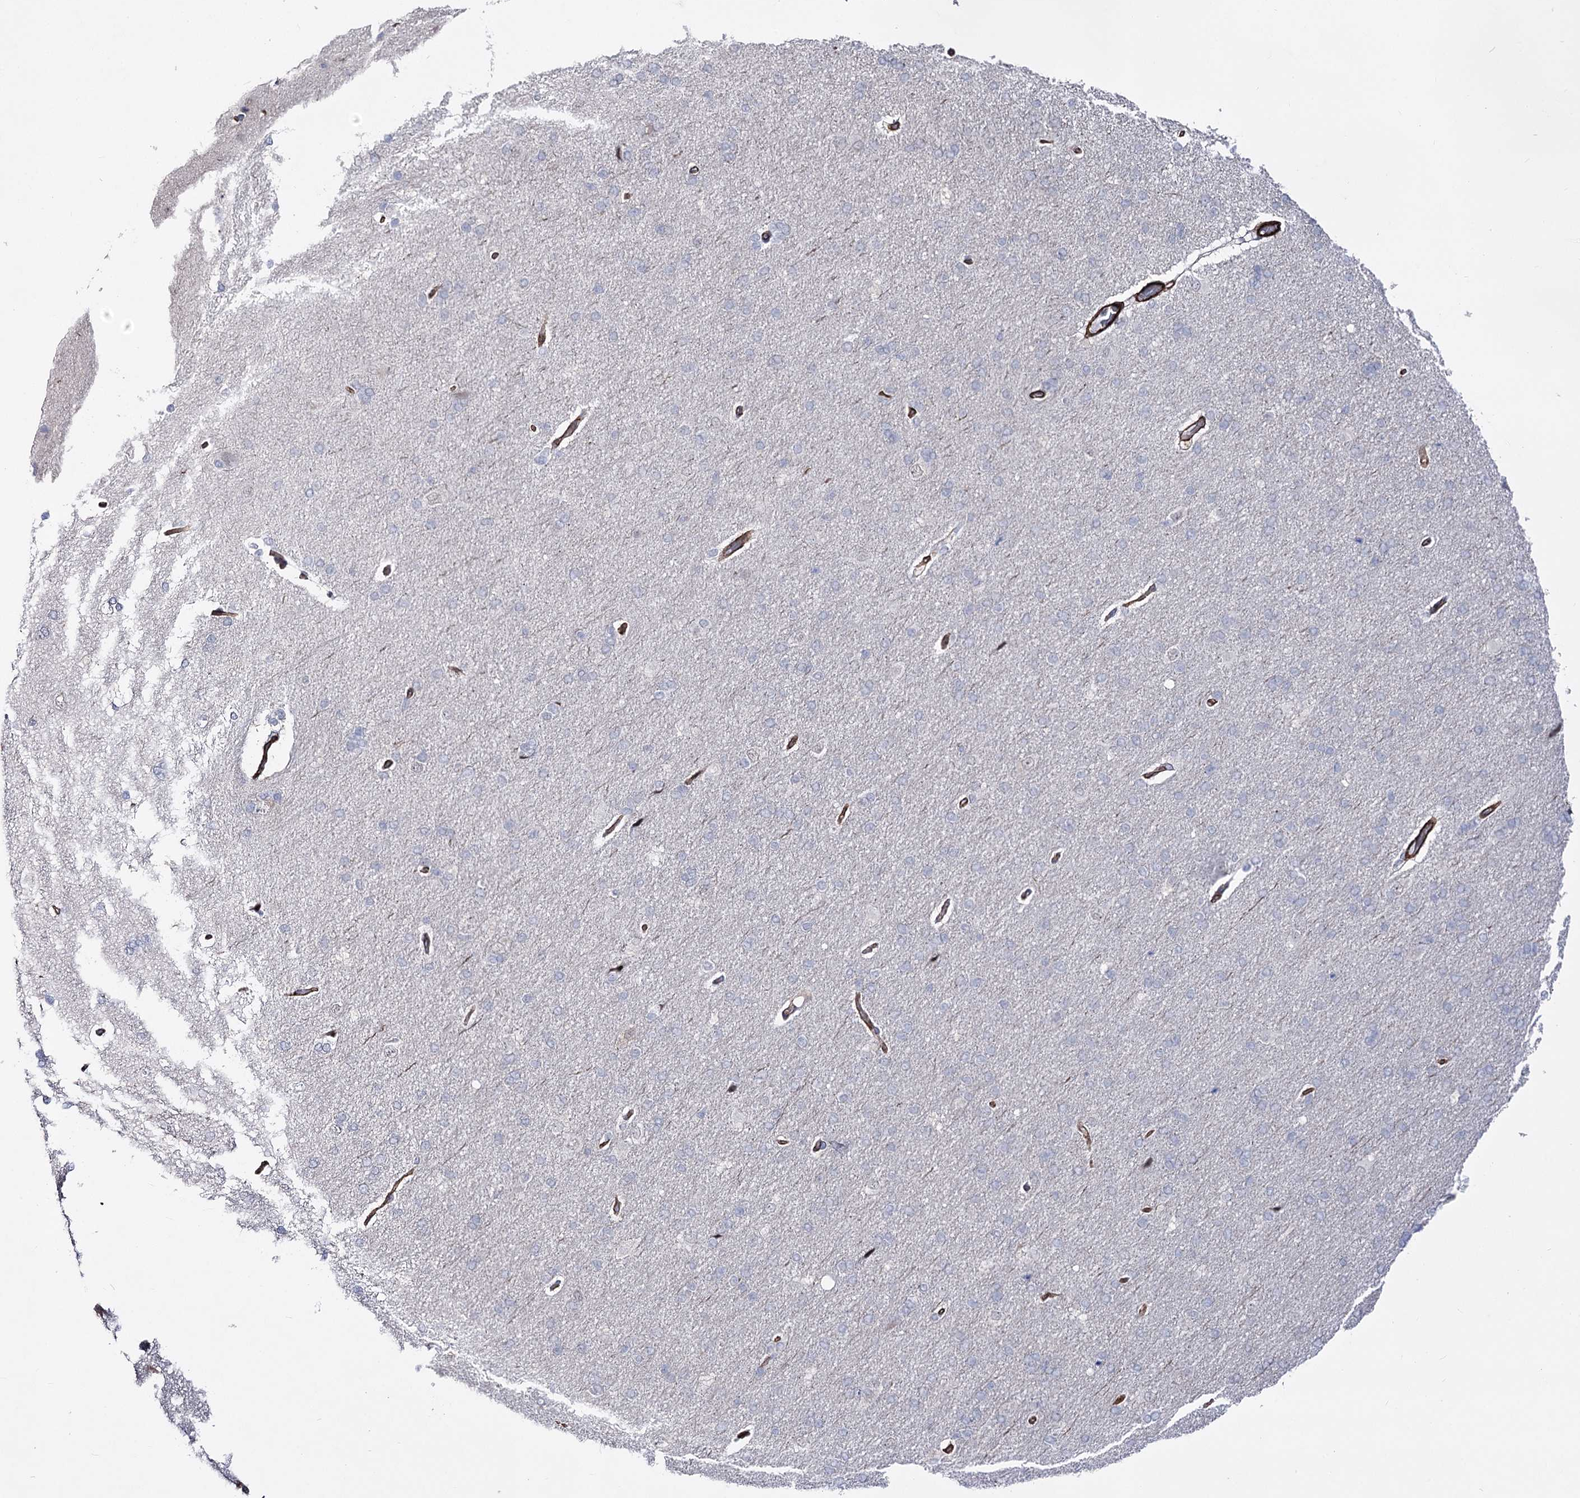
{"staining": {"intensity": "negative", "quantity": "none", "location": "none"}, "tissue": "cerebral cortex", "cell_type": "Endothelial cells", "image_type": "normal", "snomed": [{"axis": "morphology", "description": "Normal tissue, NOS"}, {"axis": "topography", "description": "Cerebral cortex"}], "caption": "Immunohistochemistry (IHC) image of benign cerebral cortex: cerebral cortex stained with DAB (3,3'-diaminobenzidine) reveals no significant protein positivity in endothelial cells.", "gene": "ARHGAP20", "patient": {"sex": "male", "age": 62}}